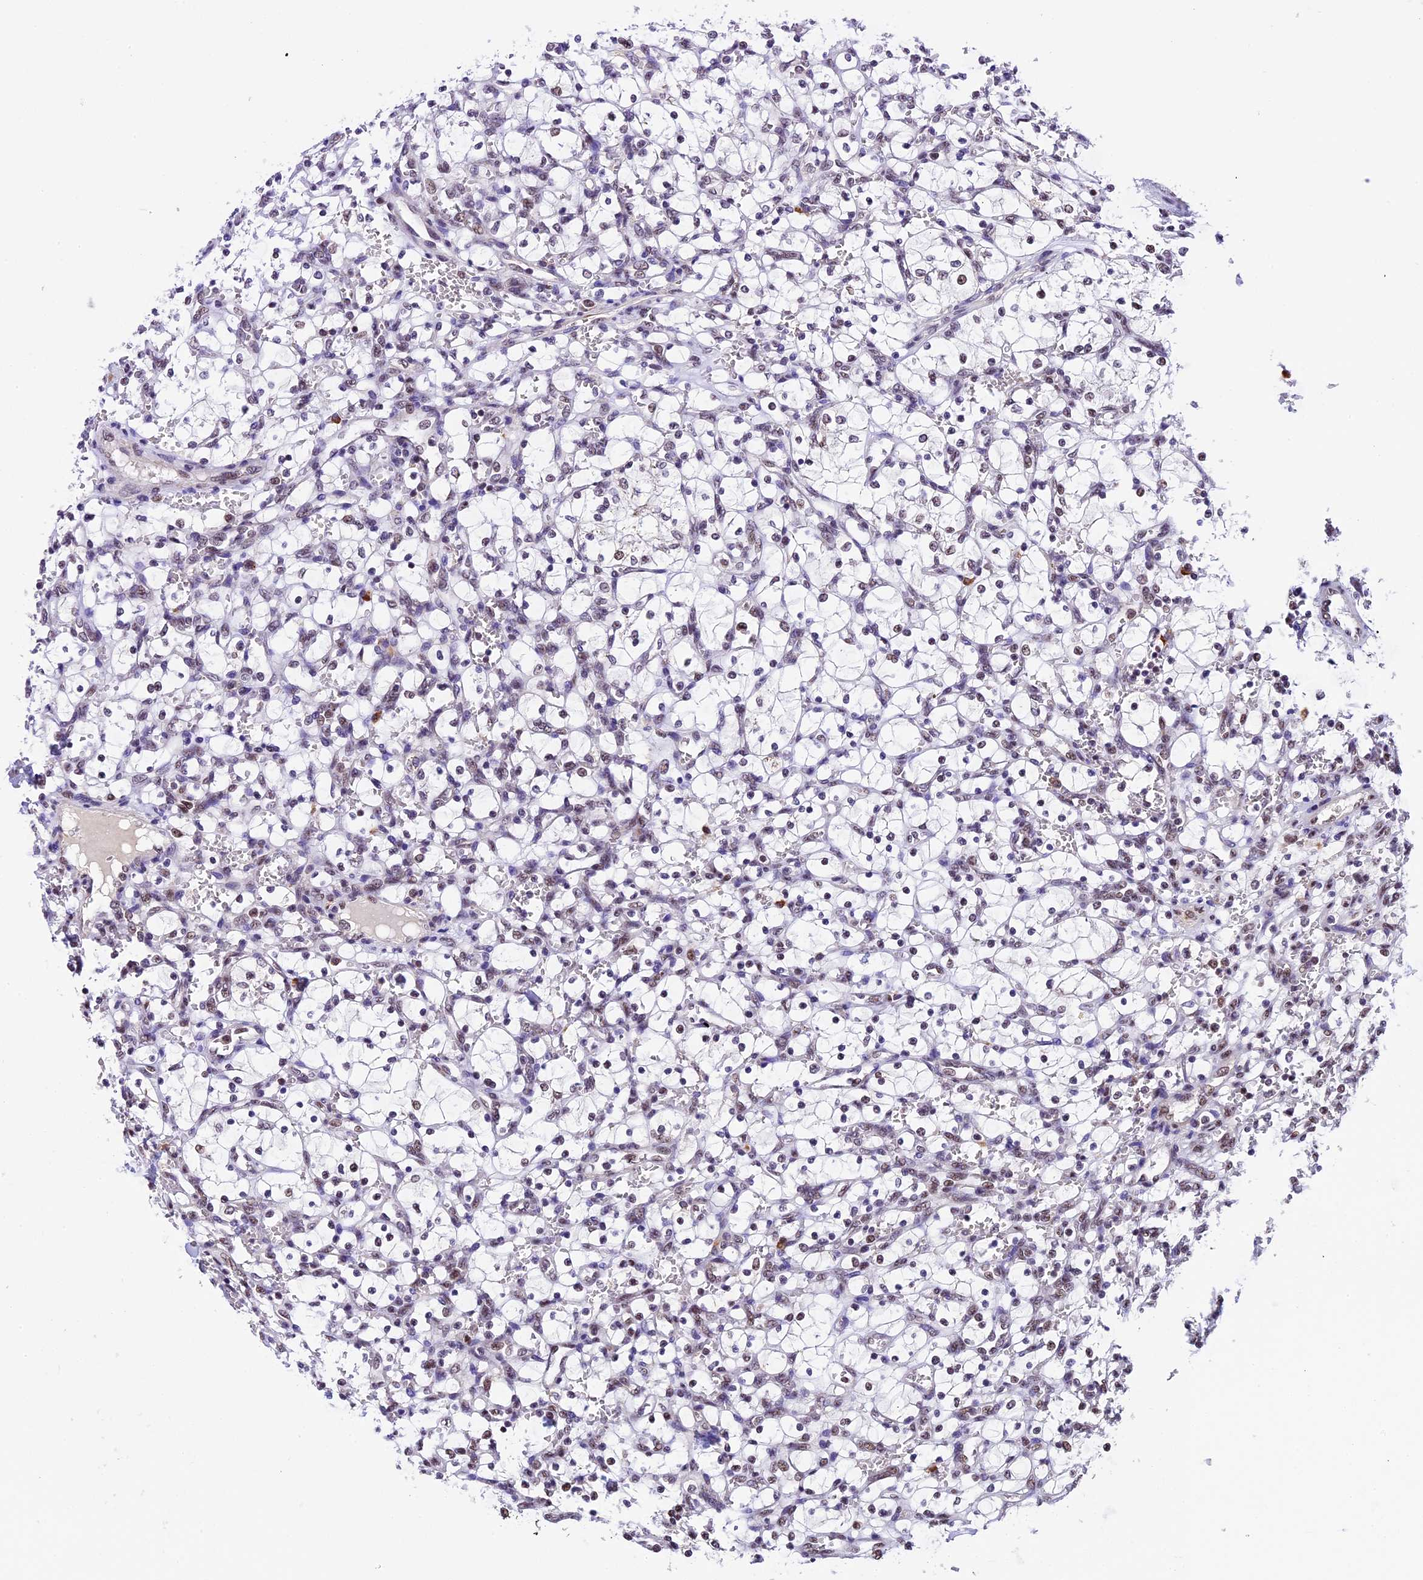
{"staining": {"intensity": "negative", "quantity": "none", "location": "none"}, "tissue": "renal cancer", "cell_type": "Tumor cells", "image_type": "cancer", "snomed": [{"axis": "morphology", "description": "Adenocarcinoma, NOS"}, {"axis": "topography", "description": "Kidney"}], "caption": "Photomicrograph shows no significant protein staining in tumor cells of adenocarcinoma (renal). The staining was performed using DAB (3,3'-diaminobenzidine) to visualize the protein expression in brown, while the nuclei were stained in blue with hematoxylin (Magnification: 20x).", "gene": "CARS2", "patient": {"sex": "female", "age": 69}}